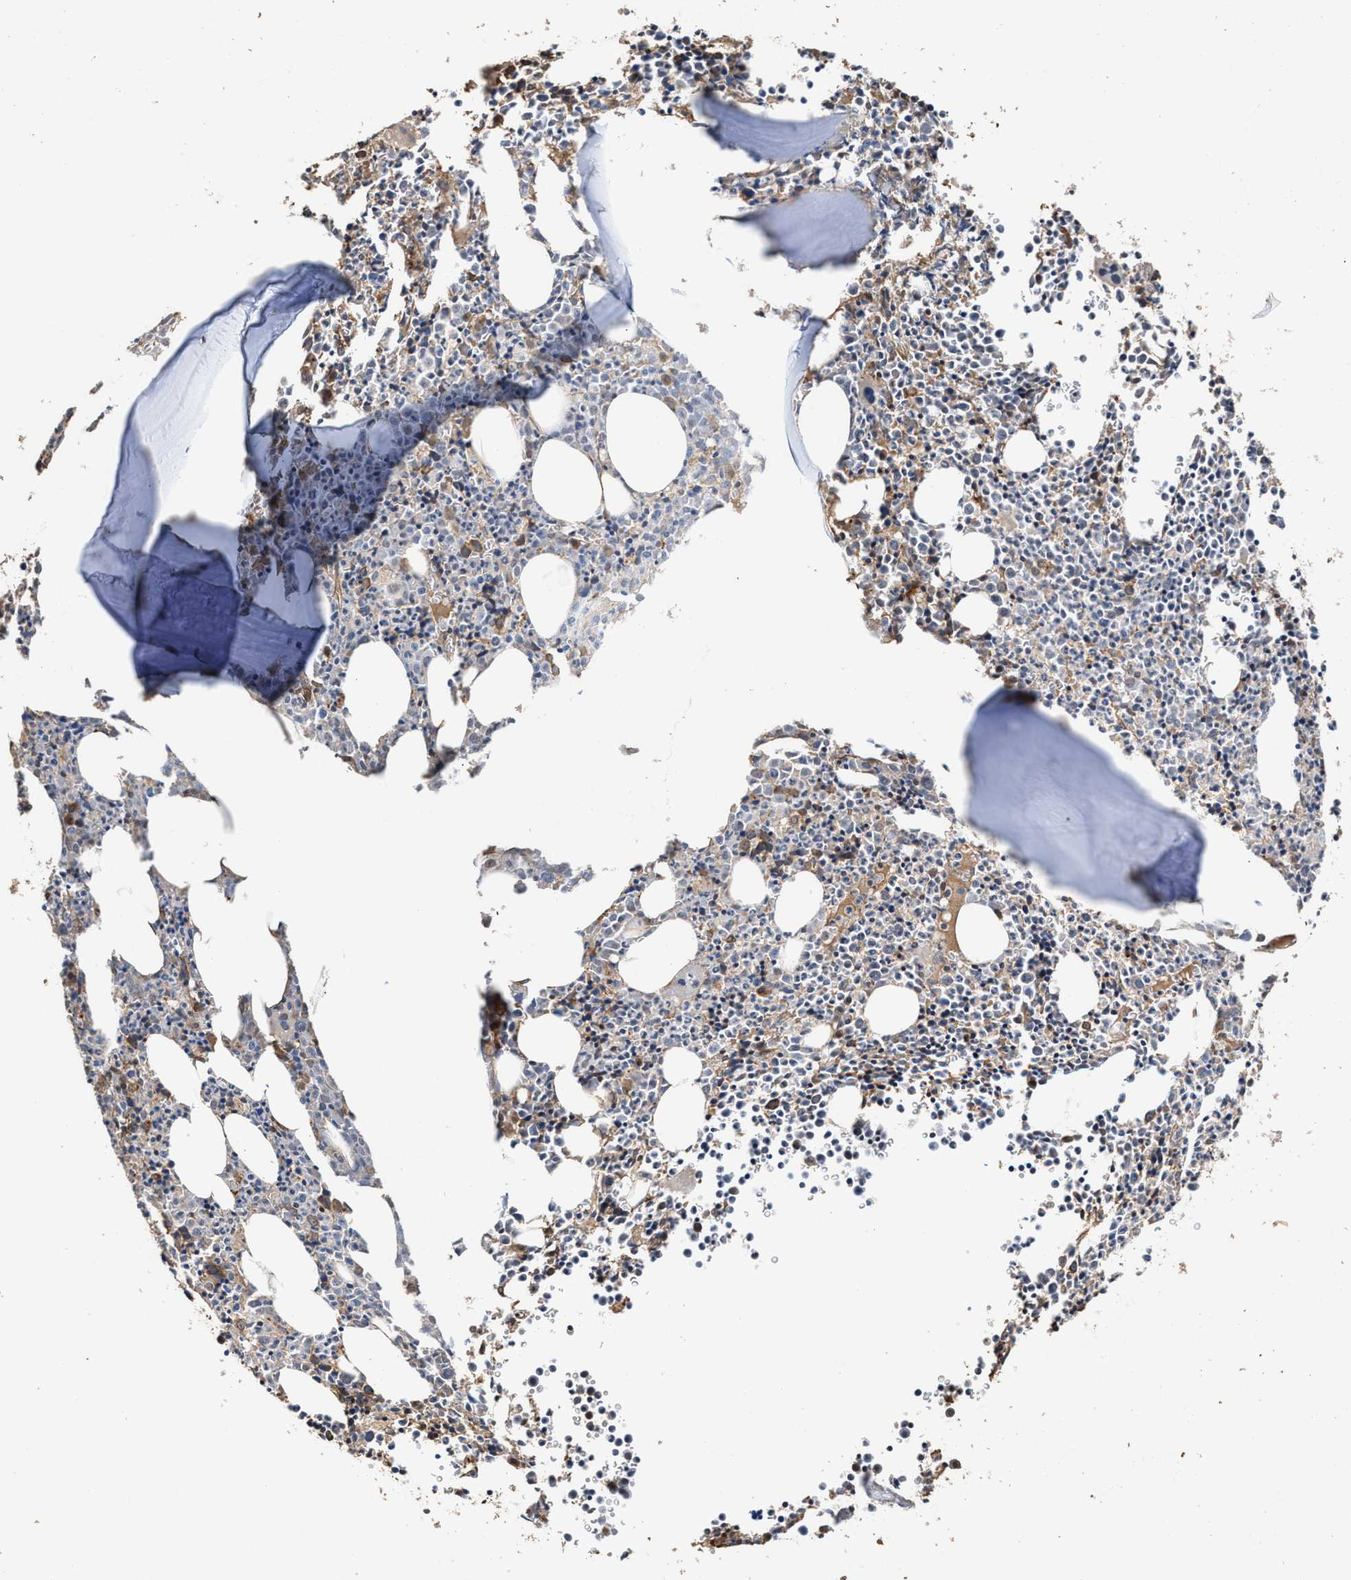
{"staining": {"intensity": "moderate", "quantity": "25%-75%", "location": "cytoplasmic/membranous,nuclear"}, "tissue": "bone marrow", "cell_type": "Hematopoietic cells", "image_type": "normal", "snomed": [{"axis": "morphology", "description": "Normal tissue, NOS"}, {"axis": "morphology", "description": "Inflammation, NOS"}, {"axis": "topography", "description": "Bone marrow"}], "caption": "The photomicrograph exhibits immunohistochemical staining of normal bone marrow. There is moderate cytoplasmic/membranous,nuclear positivity is present in approximately 25%-75% of hematopoietic cells.", "gene": "ZNHIT6", "patient": {"sex": "male", "age": 31}}